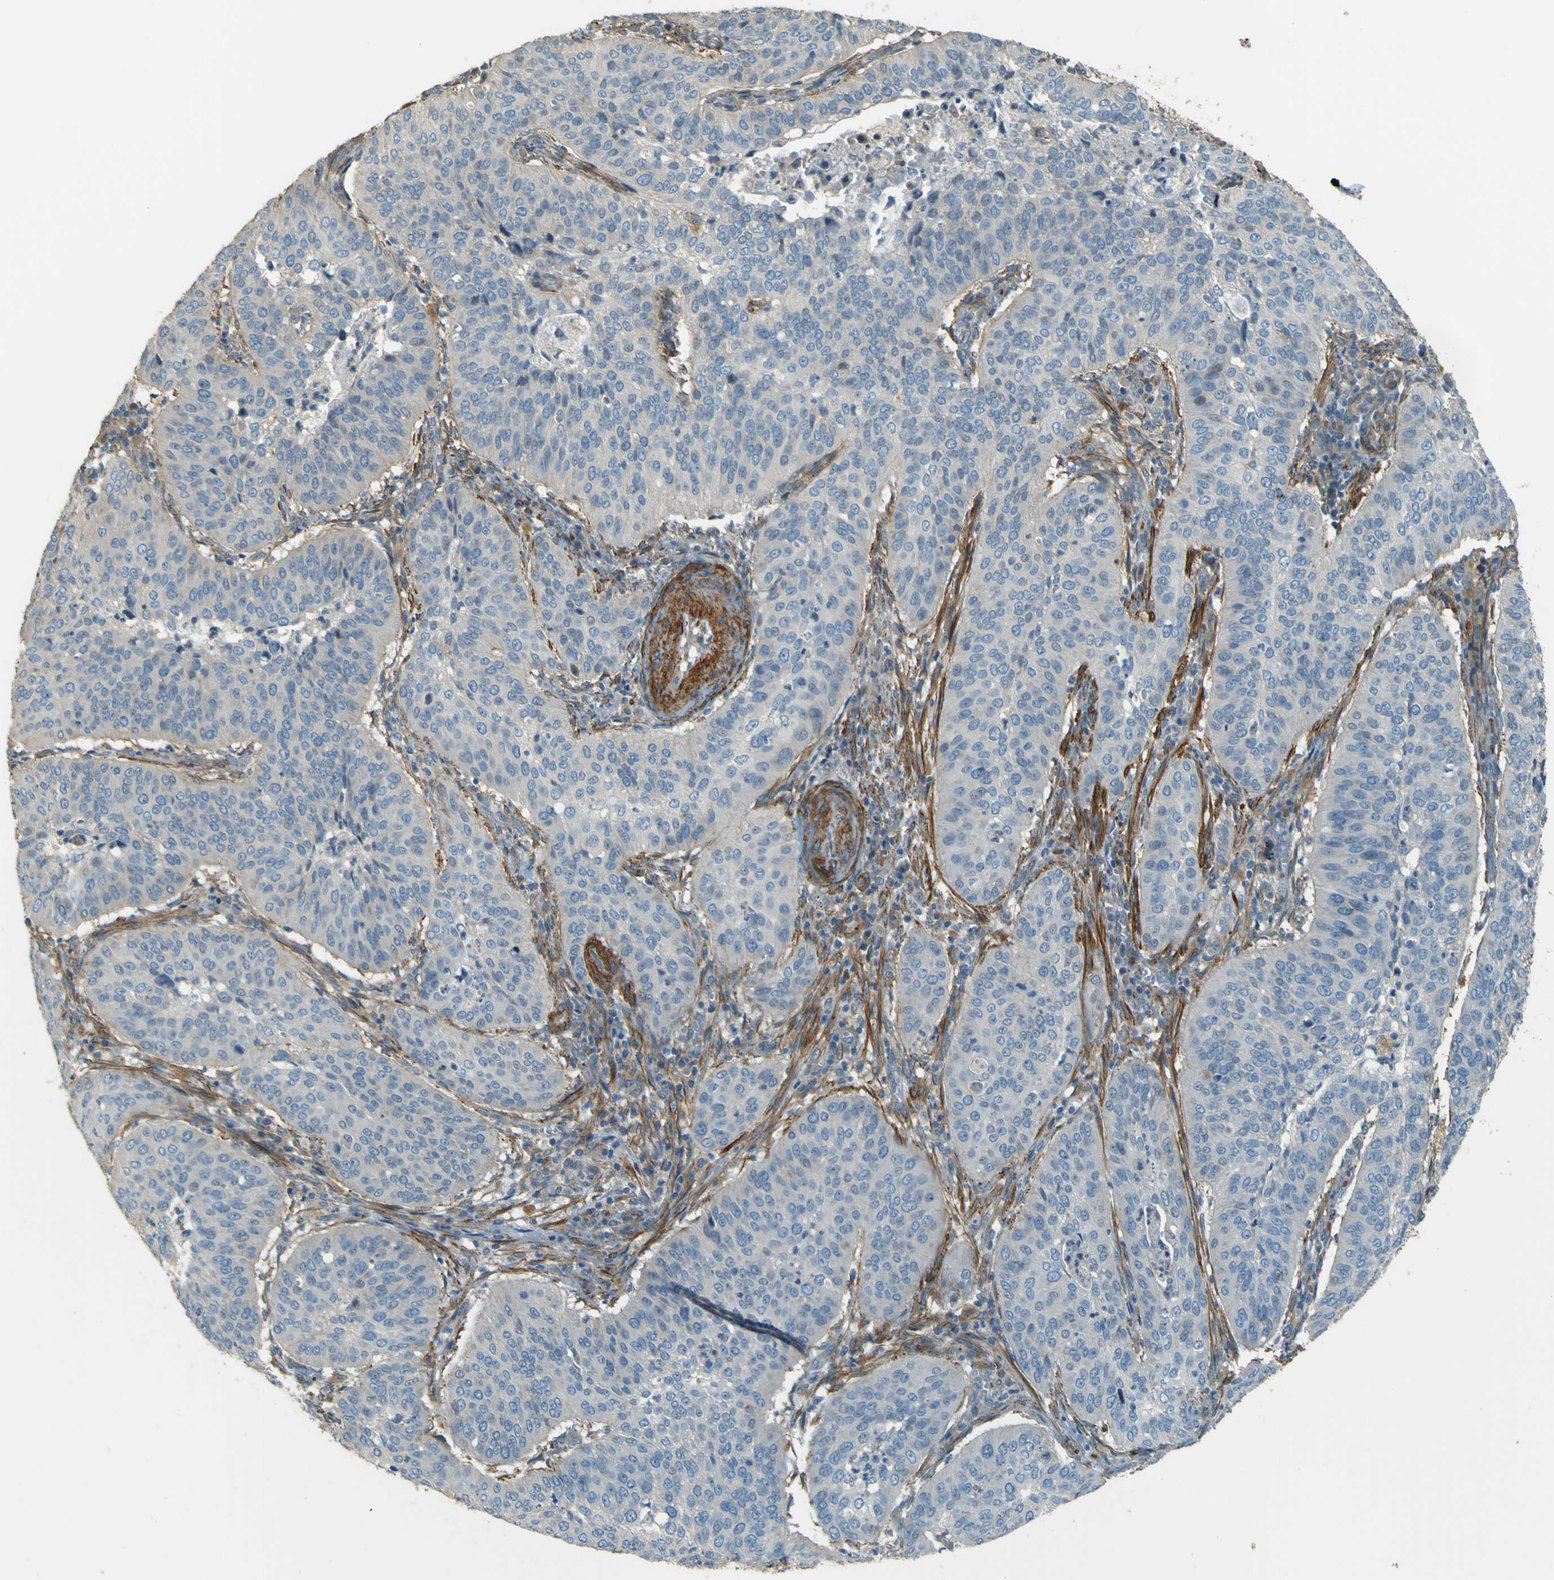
{"staining": {"intensity": "negative", "quantity": "none", "location": "none"}, "tissue": "cervical cancer", "cell_type": "Tumor cells", "image_type": "cancer", "snomed": [{"axis": "morphology", "description": "Normal tissue, NOS"}, {"axis": "morphology", "description": "Squamous cell carcinoma, NOS"}, {"axis": "topography", "description": "Cervix"}], "caption": "Immunohistochemistry (IHC) of human squamous cell carcinoma (cervical) displays no positivity in tumor cells.", "gene": "NEXN", "patient": {"sex": "female", "age": 39}}